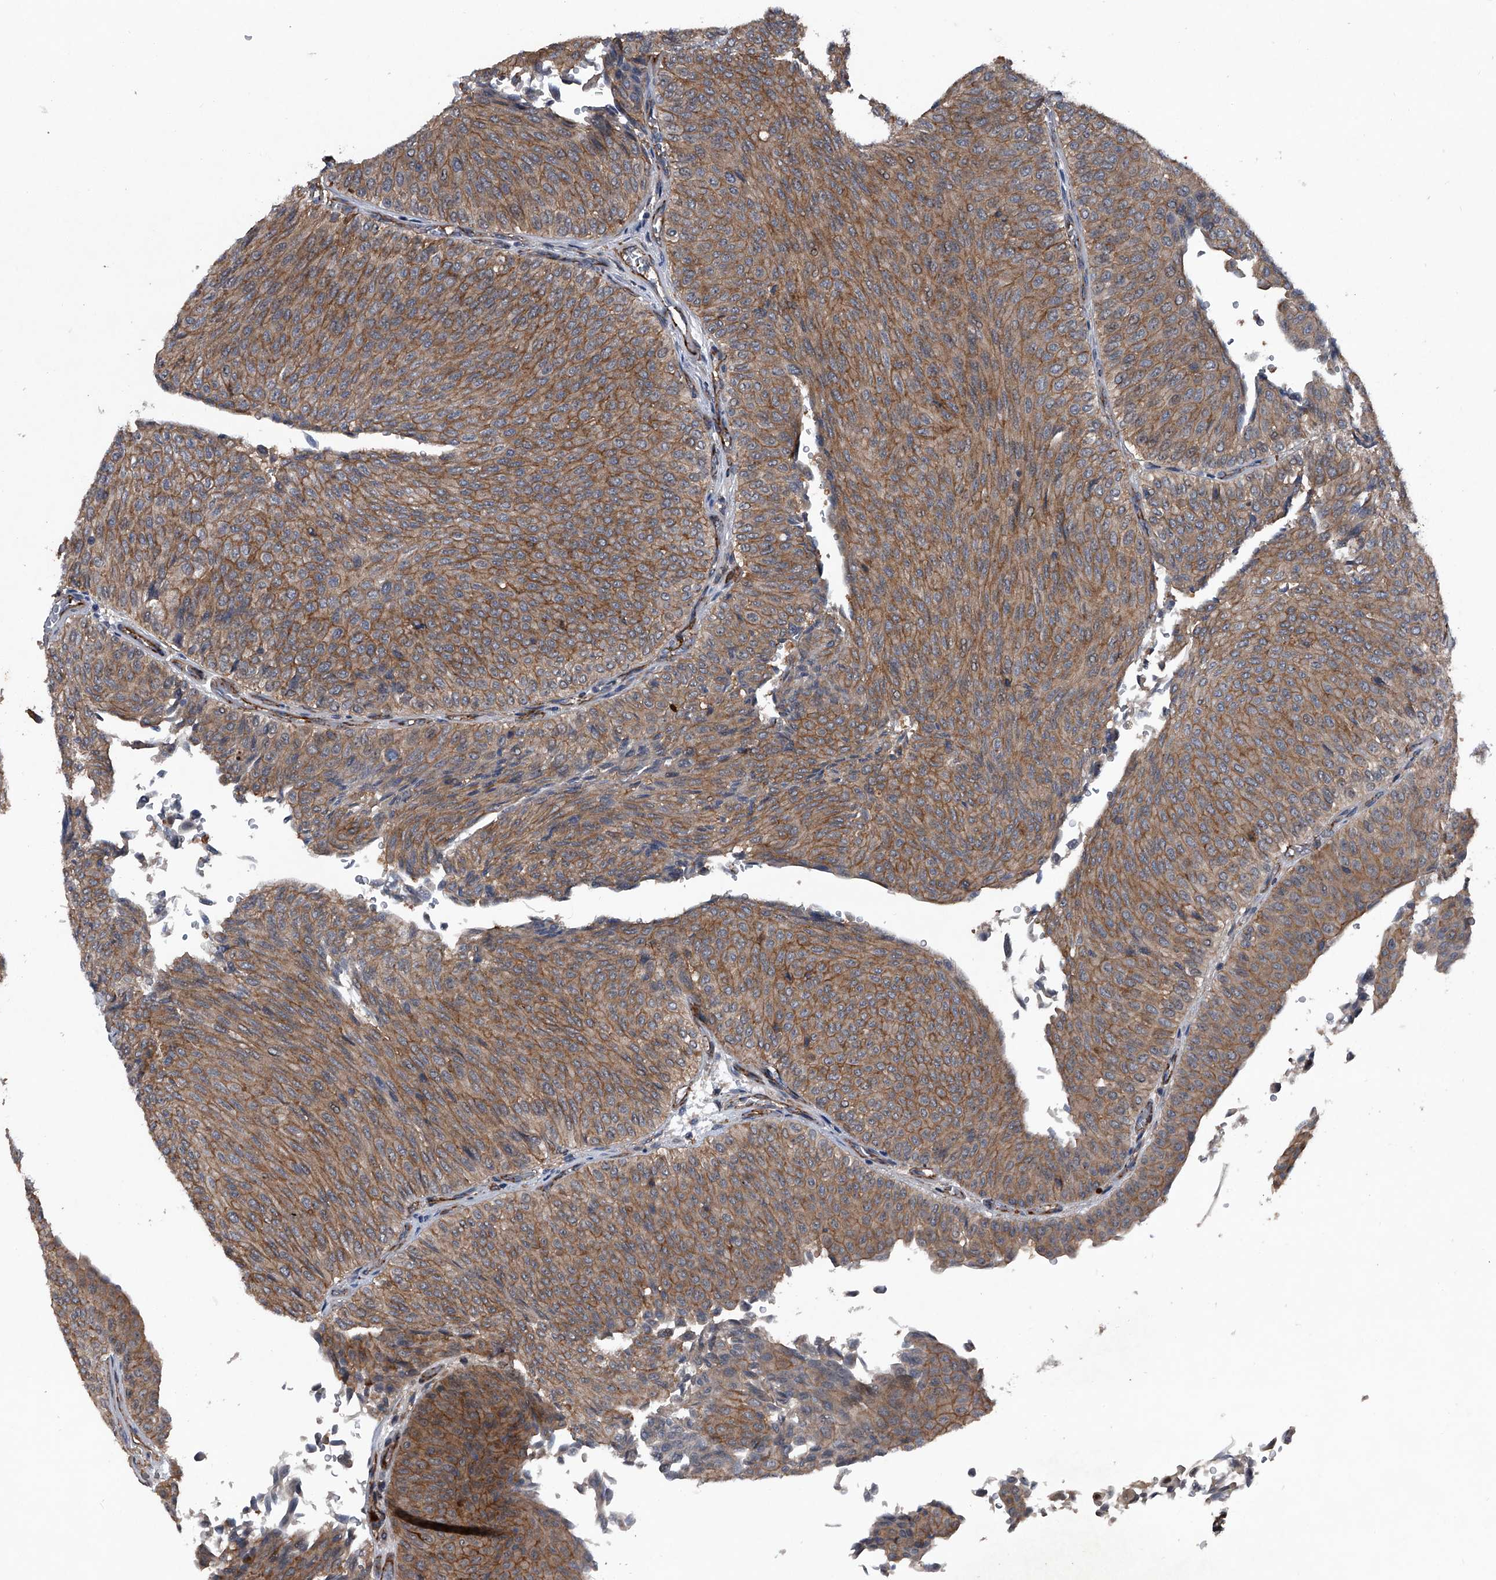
{"staining": {"intensity": "moderate", "quantity": ">75%", "location": "cytoplasmic/membranous"}, "tissue": "urothelial cancer", "cell_type": "Tumor cells", "image_type": "cancer", "snomed": [{"axis": "morphology", "description": "Urothelial carcinoma, Low grade"}, {"axis": "topography", "description": "Urinary bladder"}], "caption": "Immunohistochemistry (DAB (3,3'-diaminobenzidine)) staining of urothelial cancer demonstrates moderate cytoplasmic/membranous protein positivity in approximately >75% of tumor cells.", "gene": "MAPKAP1", "patient": {"sex": "male", "age": 78}}